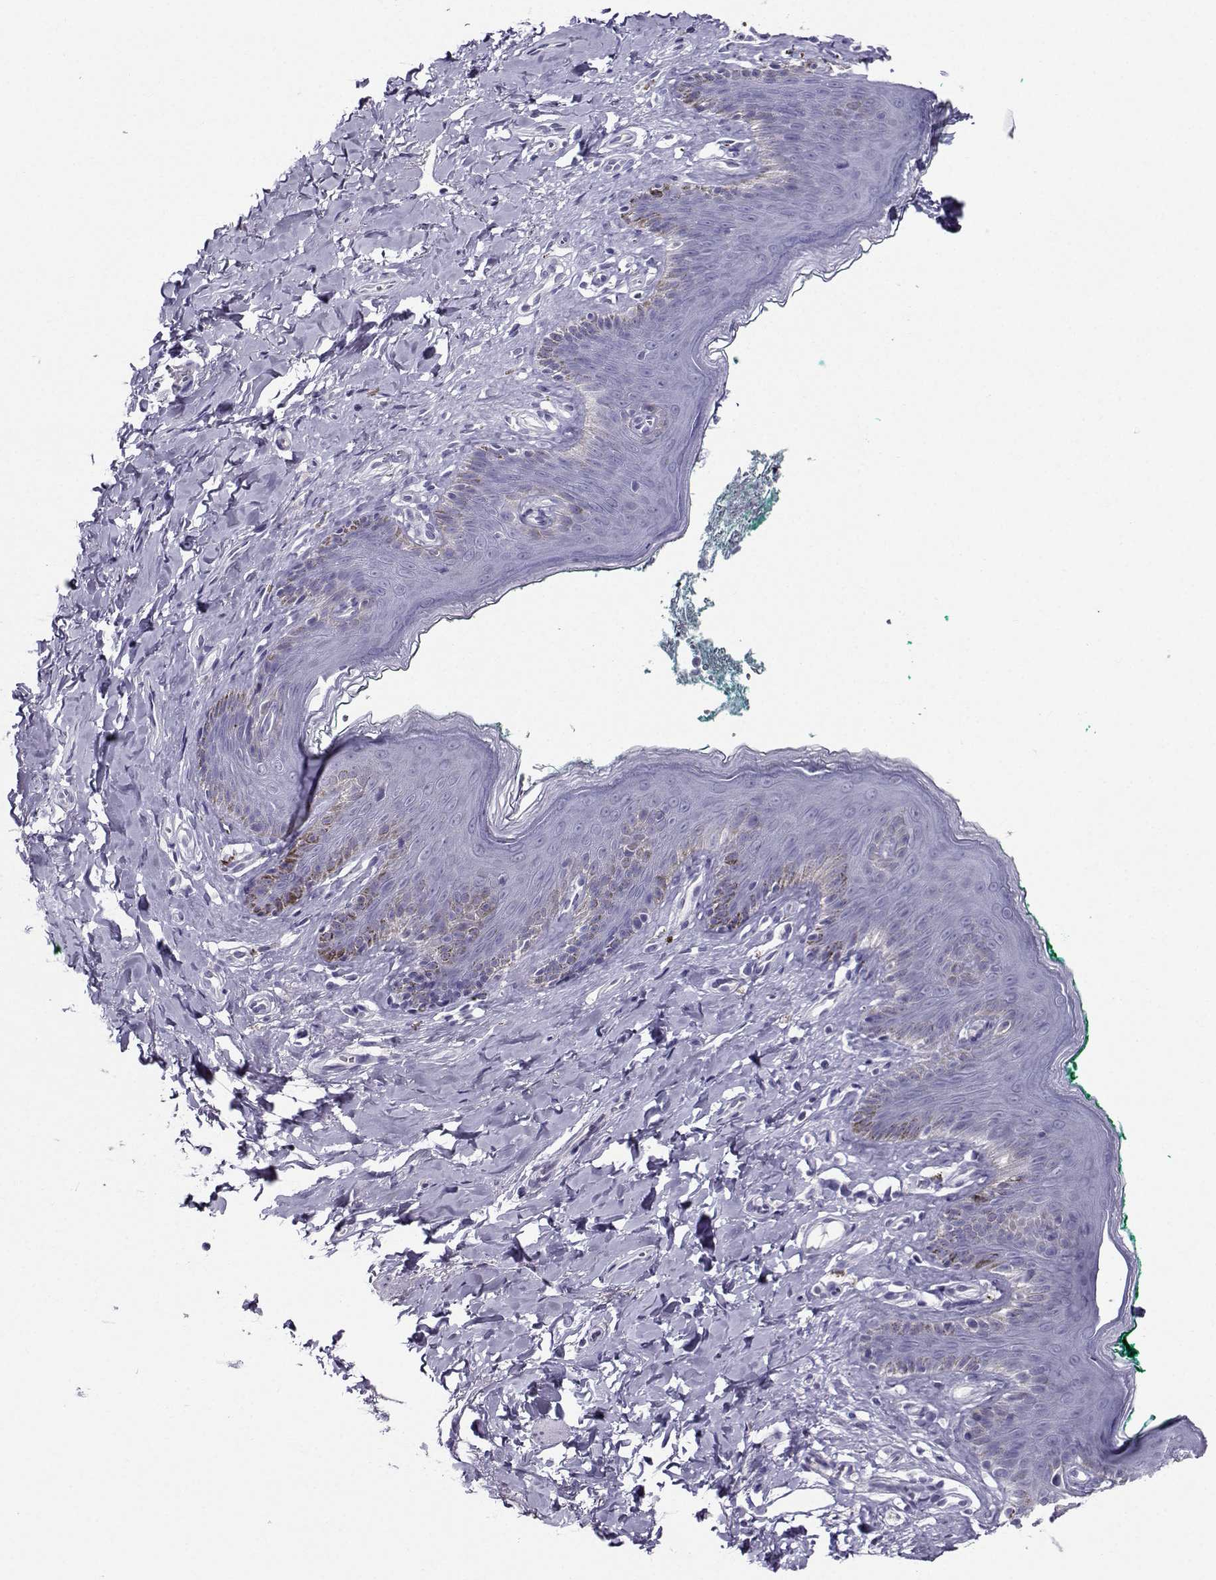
{"staining": {"intensity": "negative", "quantity": "none", "location": "none"}, "tissue": "skin", "cell_type": "Epidermal cells", "image_type": "normal", "snomed": [{"axis": "morphology", "description": "Normal tissue, NOS"}, {"axis": "topography", "description": "Vulva"}], "caption": "The immunohistochemistry (IHC) image has no significant staining in epidermal cells of skin.", "gene": "PGK1", "patient": {"sex": "female", "age": 66}}